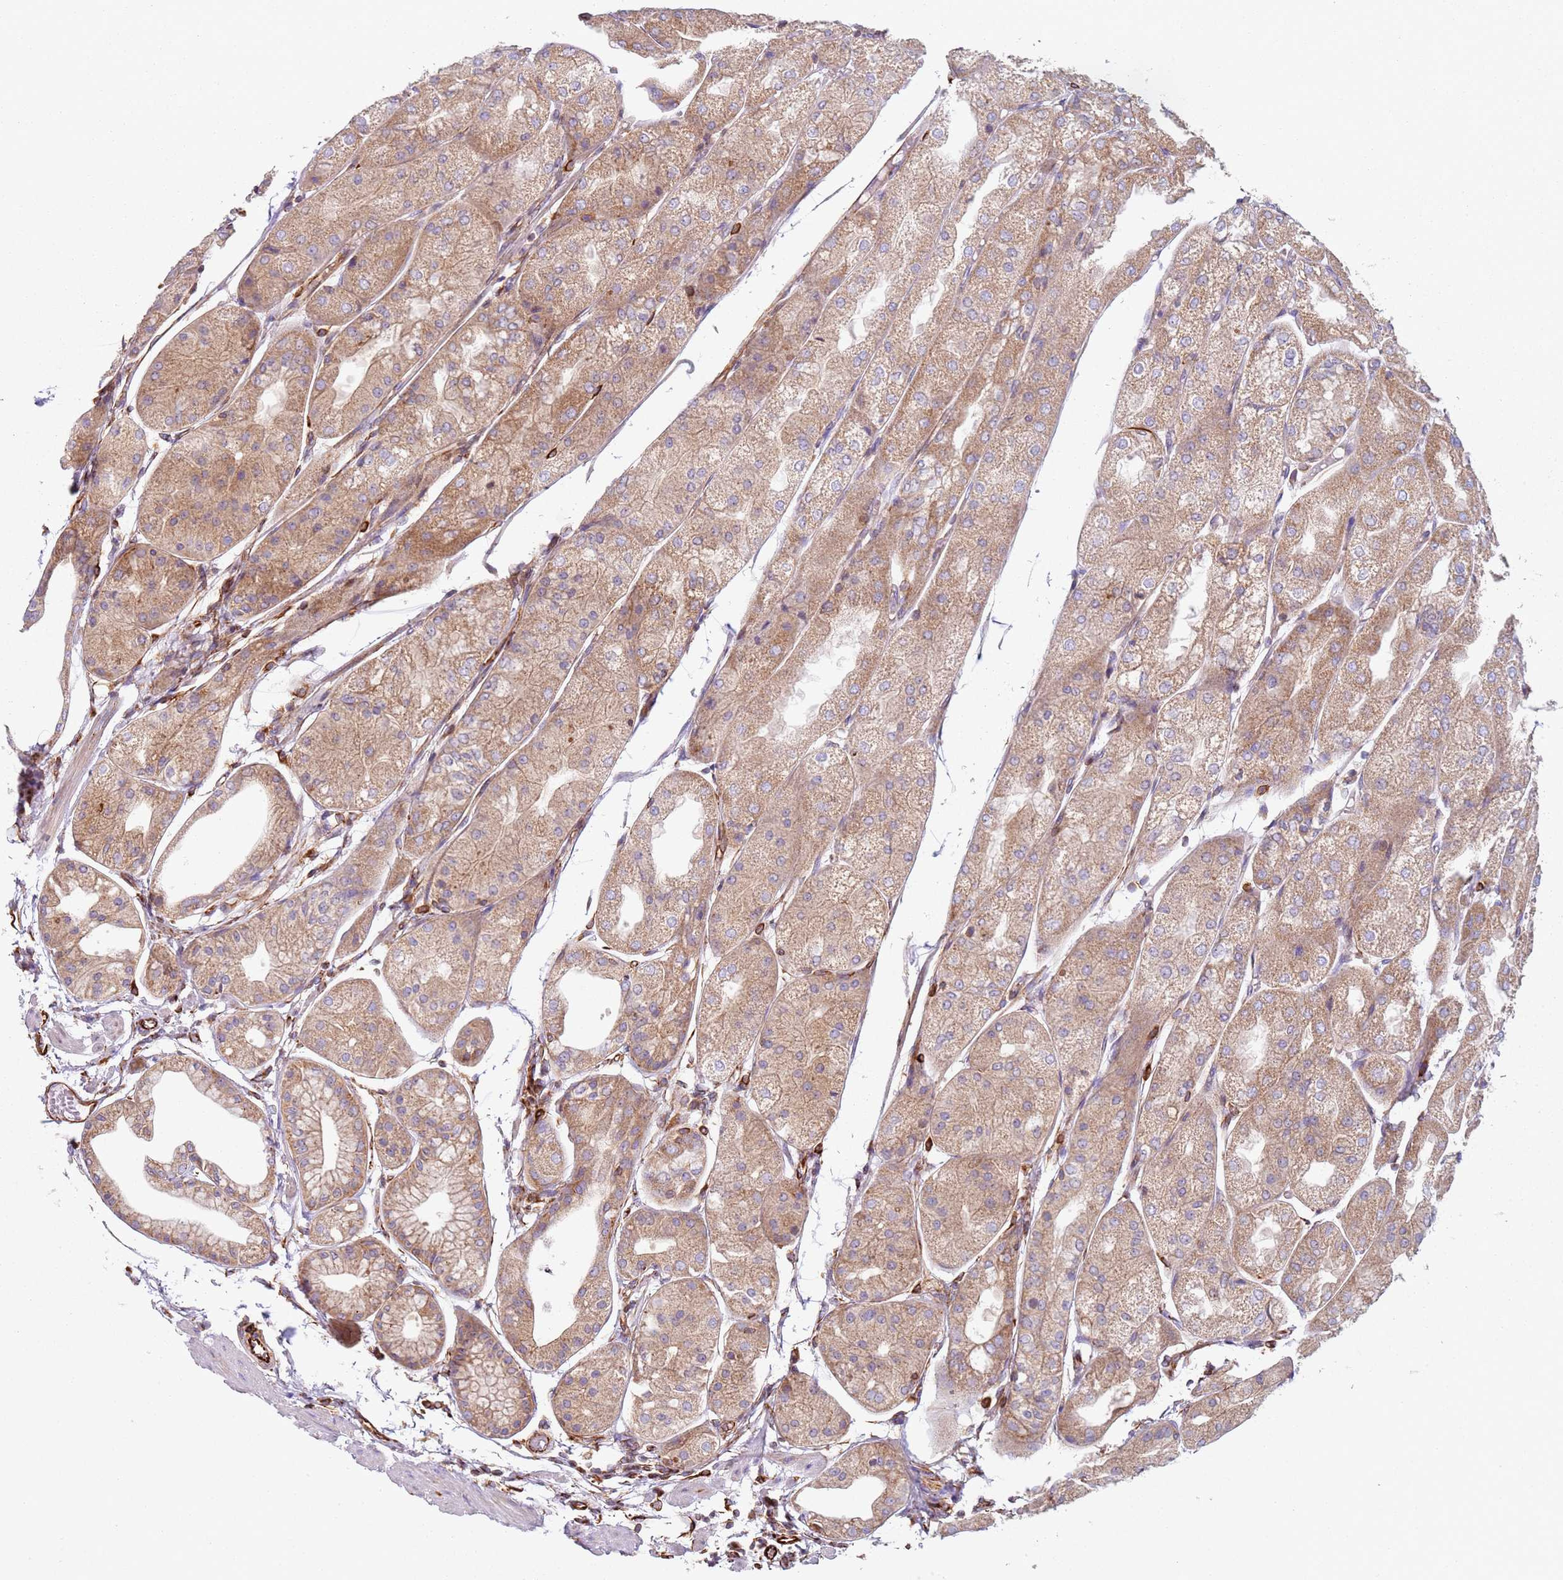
{"staining": {"intensity": "moderate", "quantity": ">75%", "location": "cytoplasmic/membranous"}, "tissue": "stomach", "cell_type": "Glandular cells", "image_type": "normal", "snomed": [{"axis": "morphology", "description": "Normal tissue, NOS"}, {"axis": "topography", "description": "Stomach, upper"}], "caption": "Immunohistochemical staining of normal human stomach reveals >75% levels of moderate cytoplasmic/membranous protein expression in approximately >75% of glandular cells.", "gene": "SNAPIN", "patient": {"sex": "male", "age": 72}}